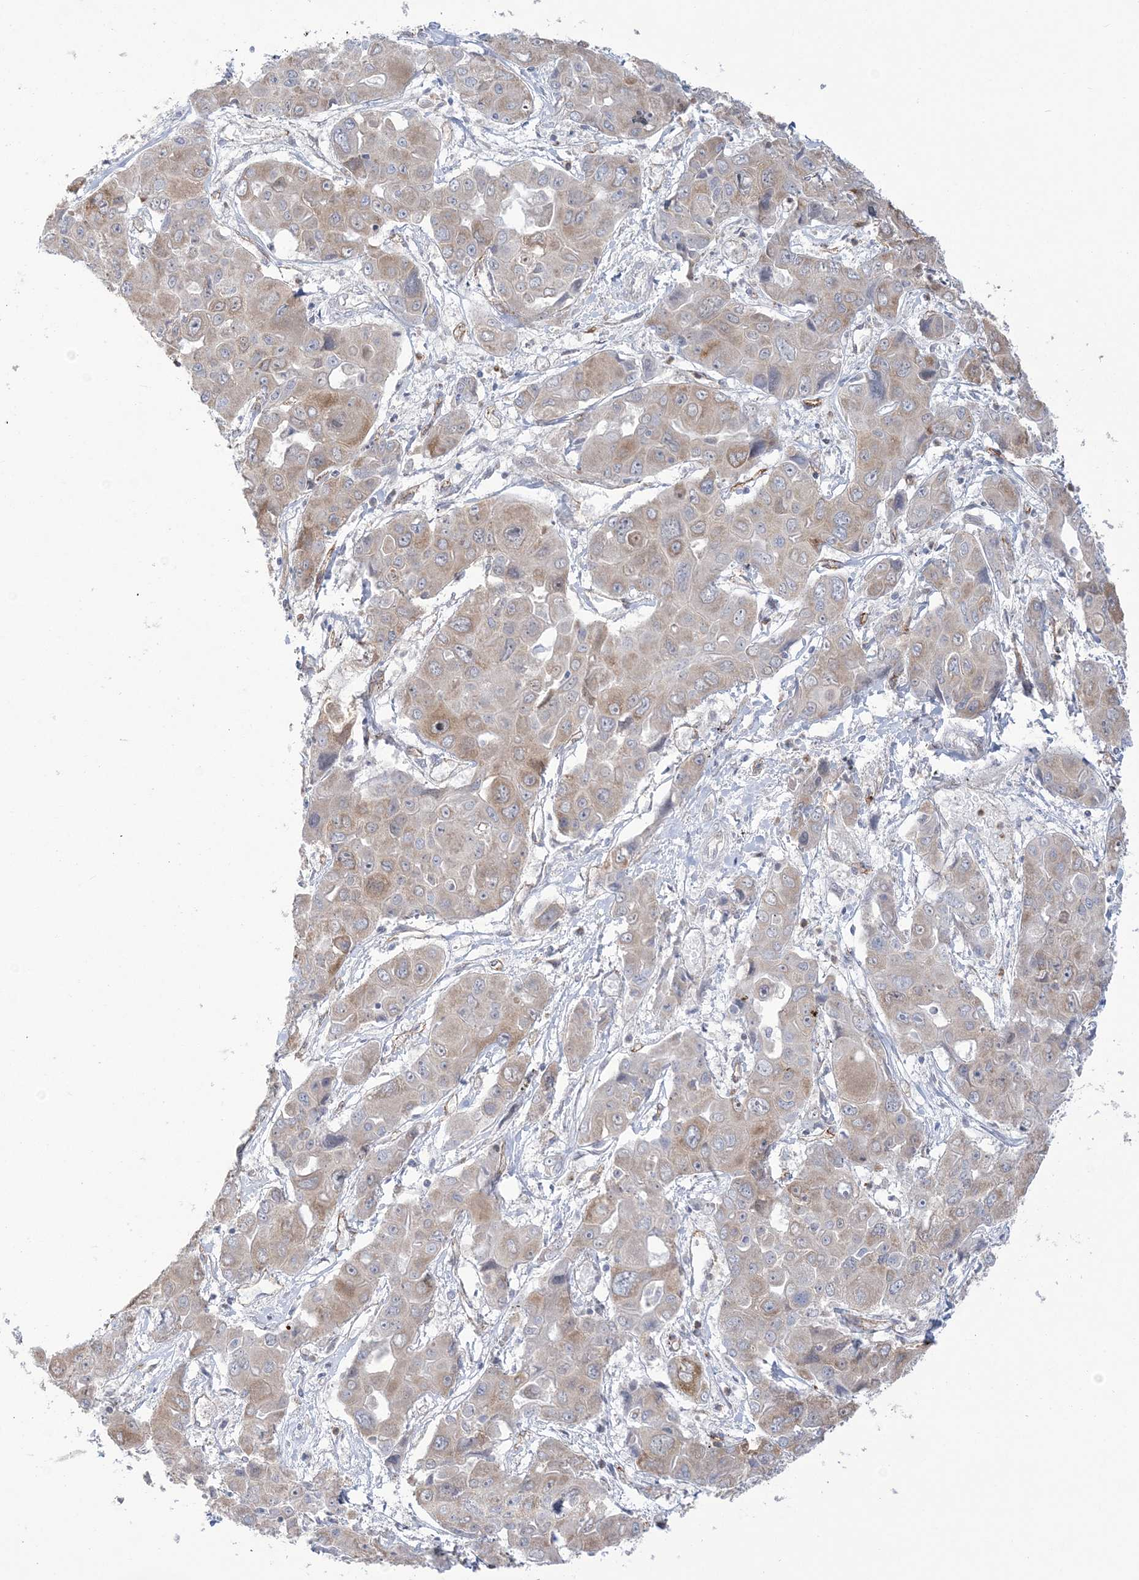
{"staining": {"intensity": "weak", "quantity": ">75%", "location": "cytoplasmic/membranous"}, "tissue": "liver cancer", "cell_type": "Tumor cells", "image_type": "cancer", "snomed": [{"axis": "morphology", "description": "Cholangiocarcinoma"}, {"axis": "topography", "description": "Liver"}], "caption": "Immunohistochemical staining of cholangiocarcinoma (liver) displays low levels of weak cytoplasmic/membranous protein staining in approximately >75% of tumor cells. (brown staining indicates protein expression, while blue staining denotes nuclei).", "gene": "FARSB", "patient": {"sex": "male", "age": 67}}